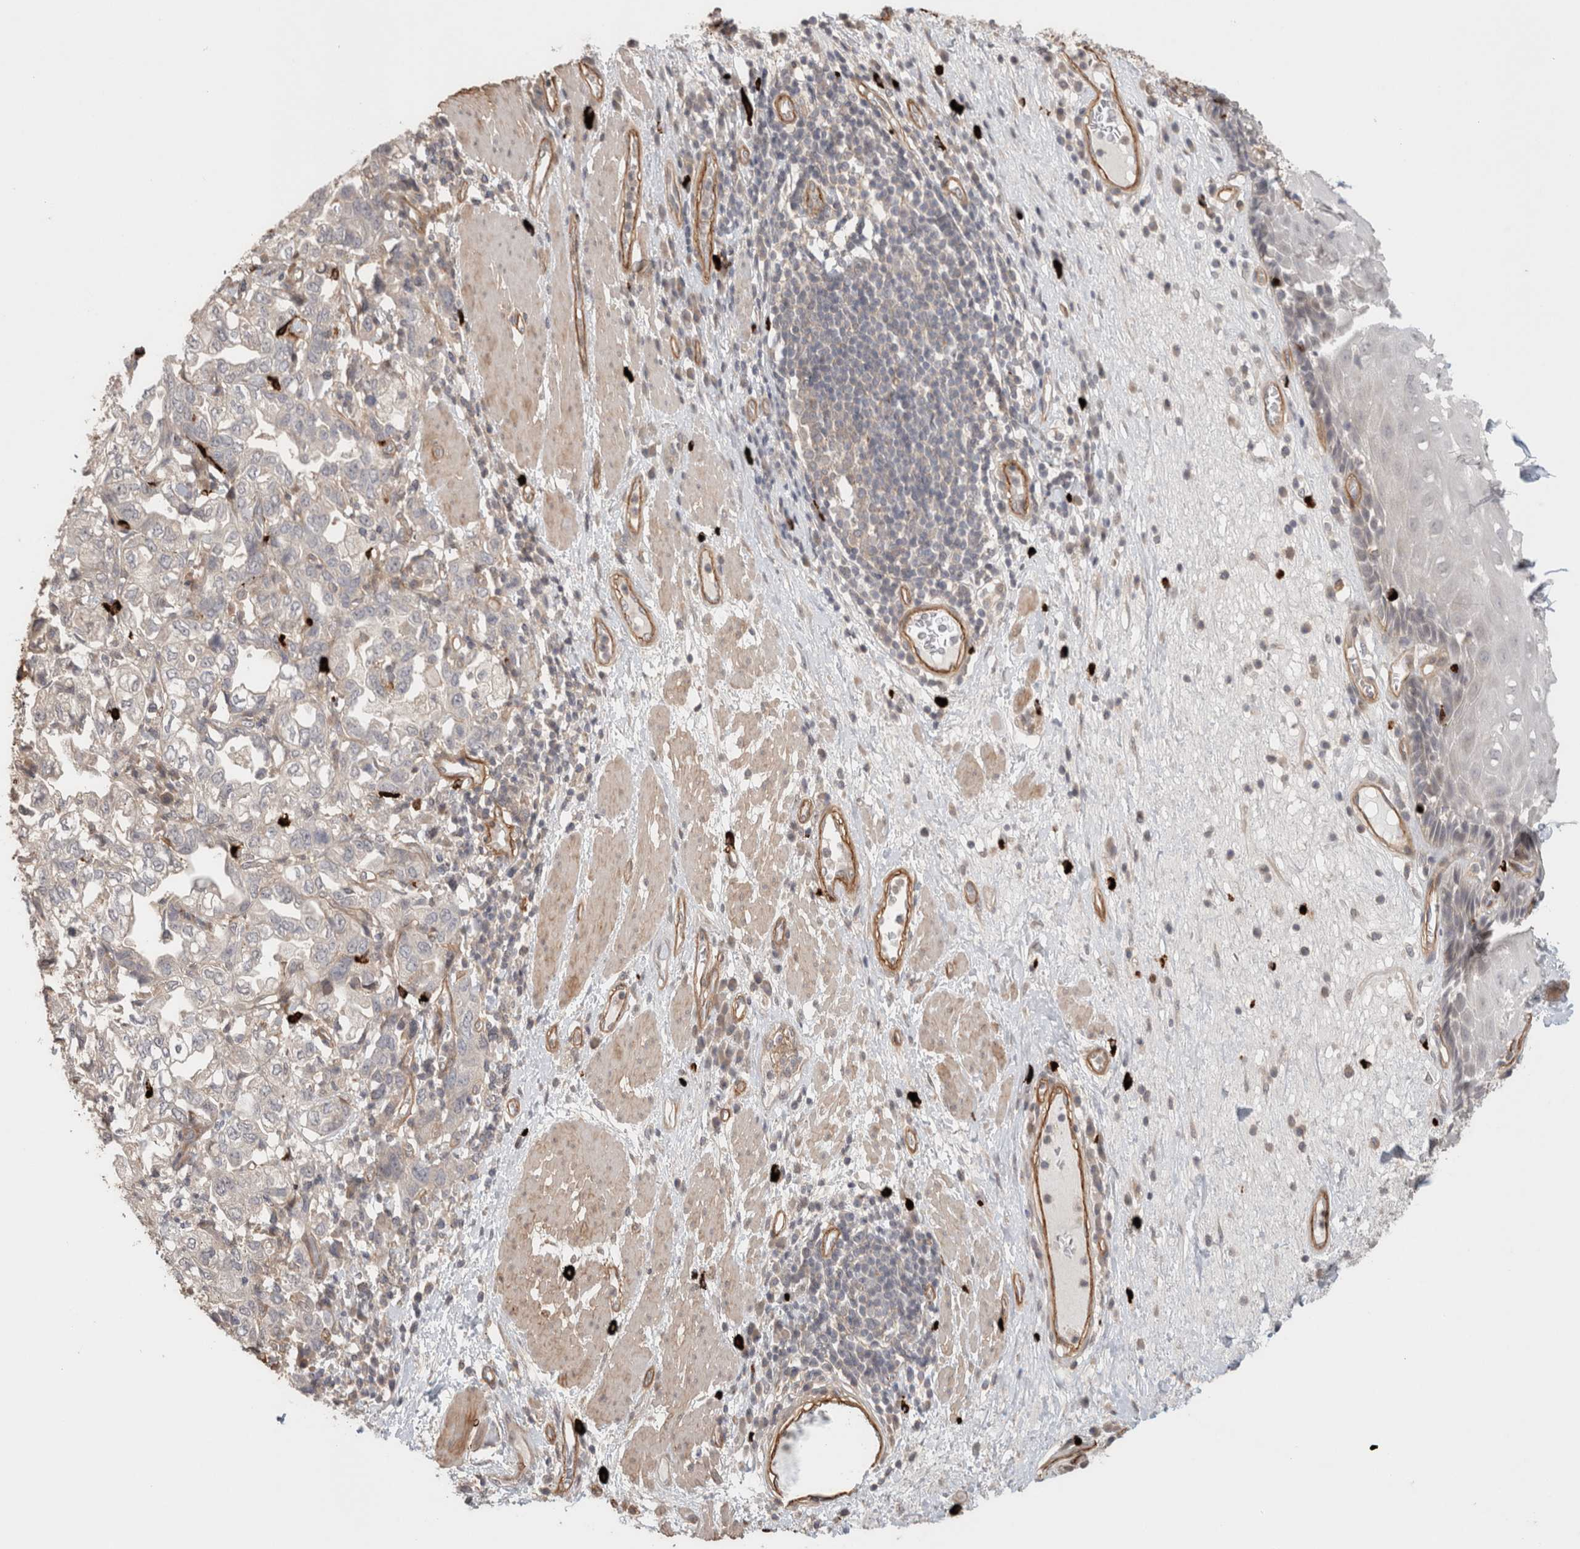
{"staining": {"intensity": "weak", "quantity": "<25%", "location": "cytoplasmic/membranous"}, "tissue": "esophagus", "cell_type": "Squamous epithelial cells", "image_type": "normal", "snomed": [{"axis": "morphology", "description": "Normal tissue, NOS"}, {"axis": "morphology", "description": "Adenocarcinoma, NOS"}, {"axis": "topography", "description": "Esophagus"}], "caption": "Immunohistochemistry (IHC) micrograph of normal esophagus: esophagus stained with DAB (3,3'-diaminobenzidine) reveals no significant protein staining in squamous epithelial cells. Nuclei are stained in blue.", "gene": "HSPG2", "patient": {"sex": "male", "age": 62}}